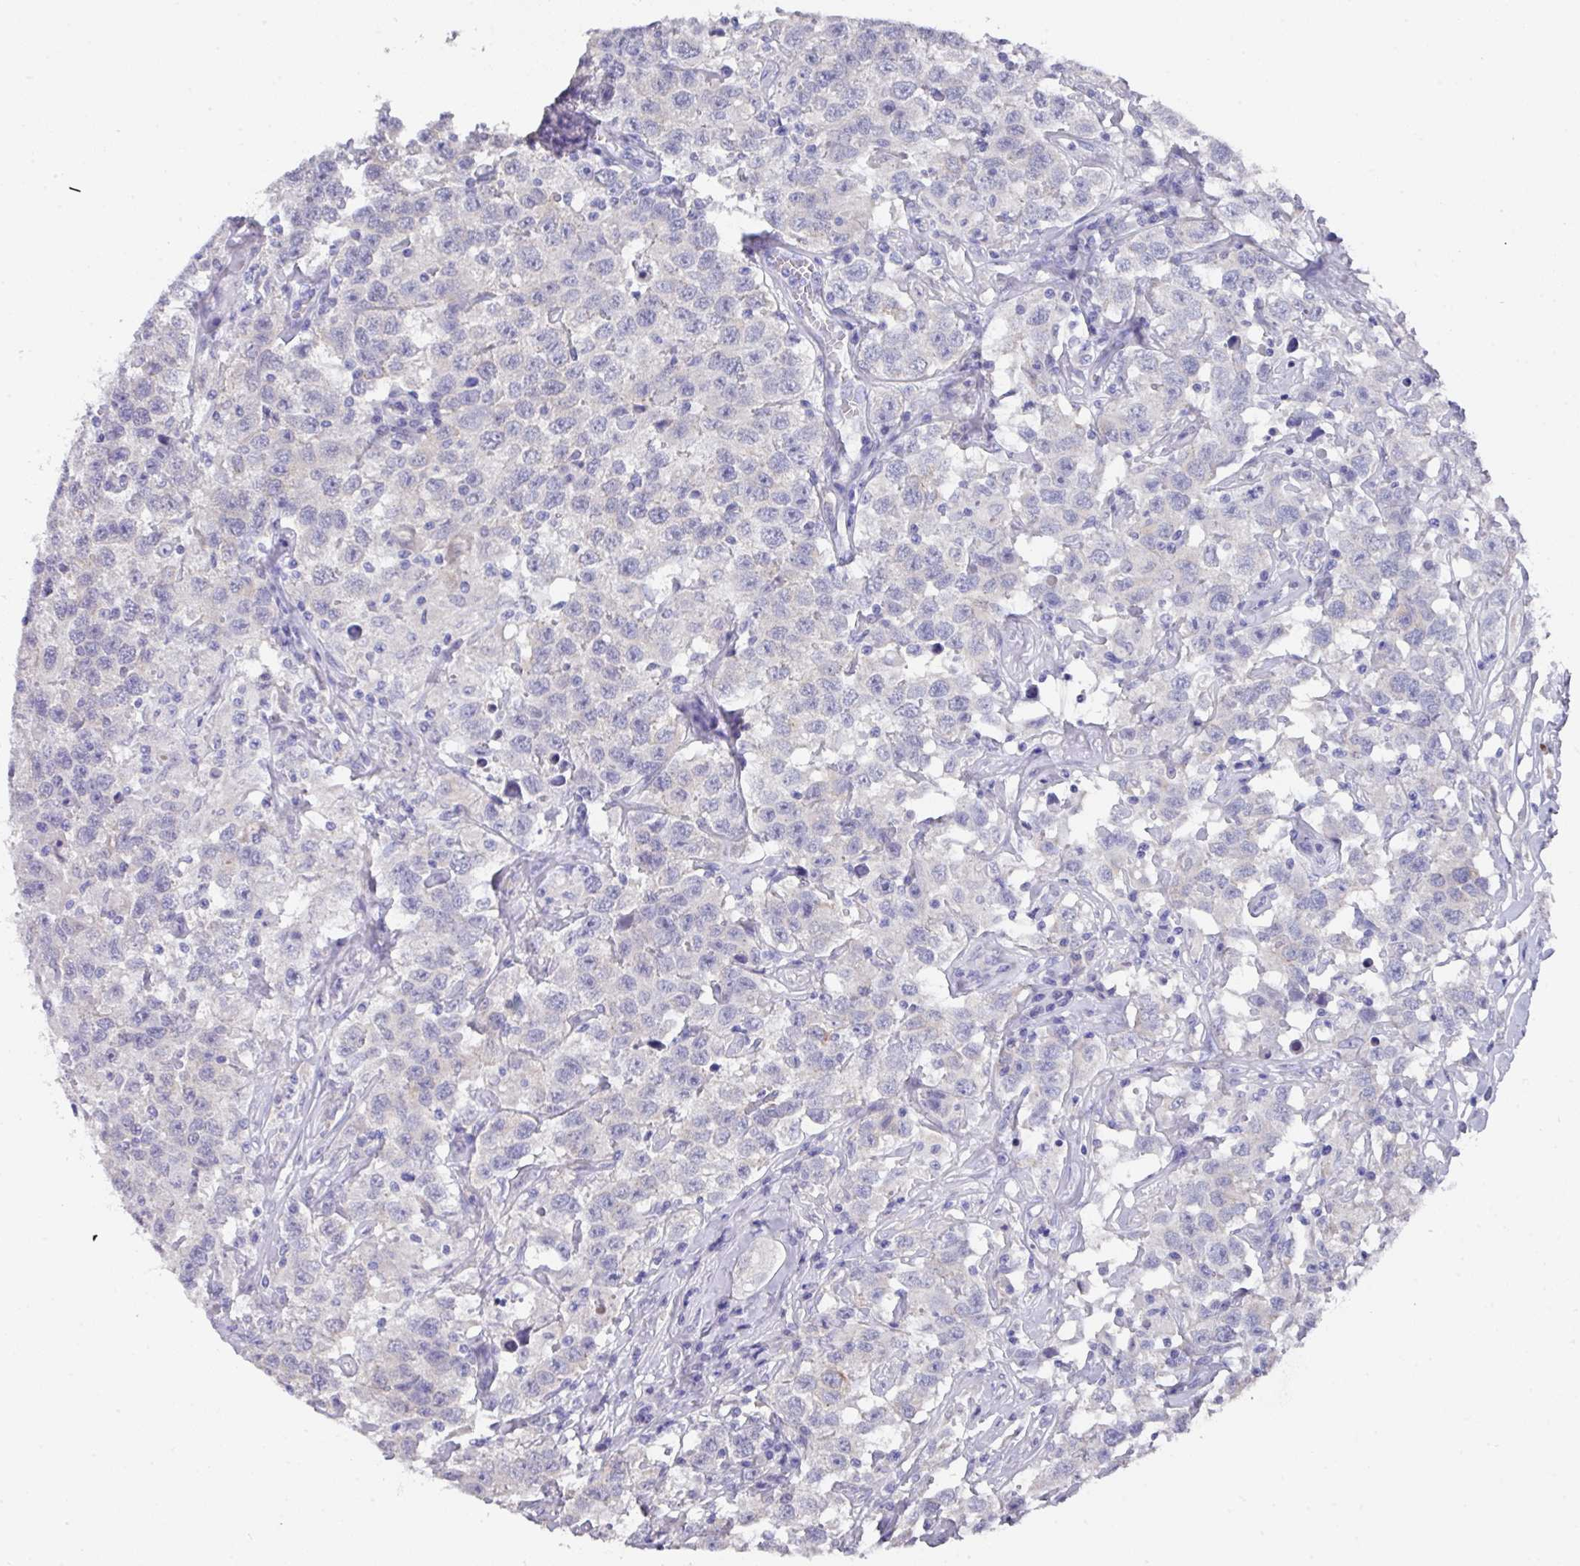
{"staining": {"intensity": "negative", "quantity": "none", "location": "none"}, "tissue": "testis cancer", "cell_type": "Tumor cells", "image_type": "cancer", "snomed": [{"axis": "morphology", "description": "Seminoma, NOS"}, {"axis": "topography", "description": "Testis"}], "caption": "Immunohistochemistry (IHC) histopathology image of human testis cancer (seminoma) stained for a protein (brown), which reveals no expression in tumor cells.", "gene": "DAZL", "patient": {"sex": "male", "age": 41}}